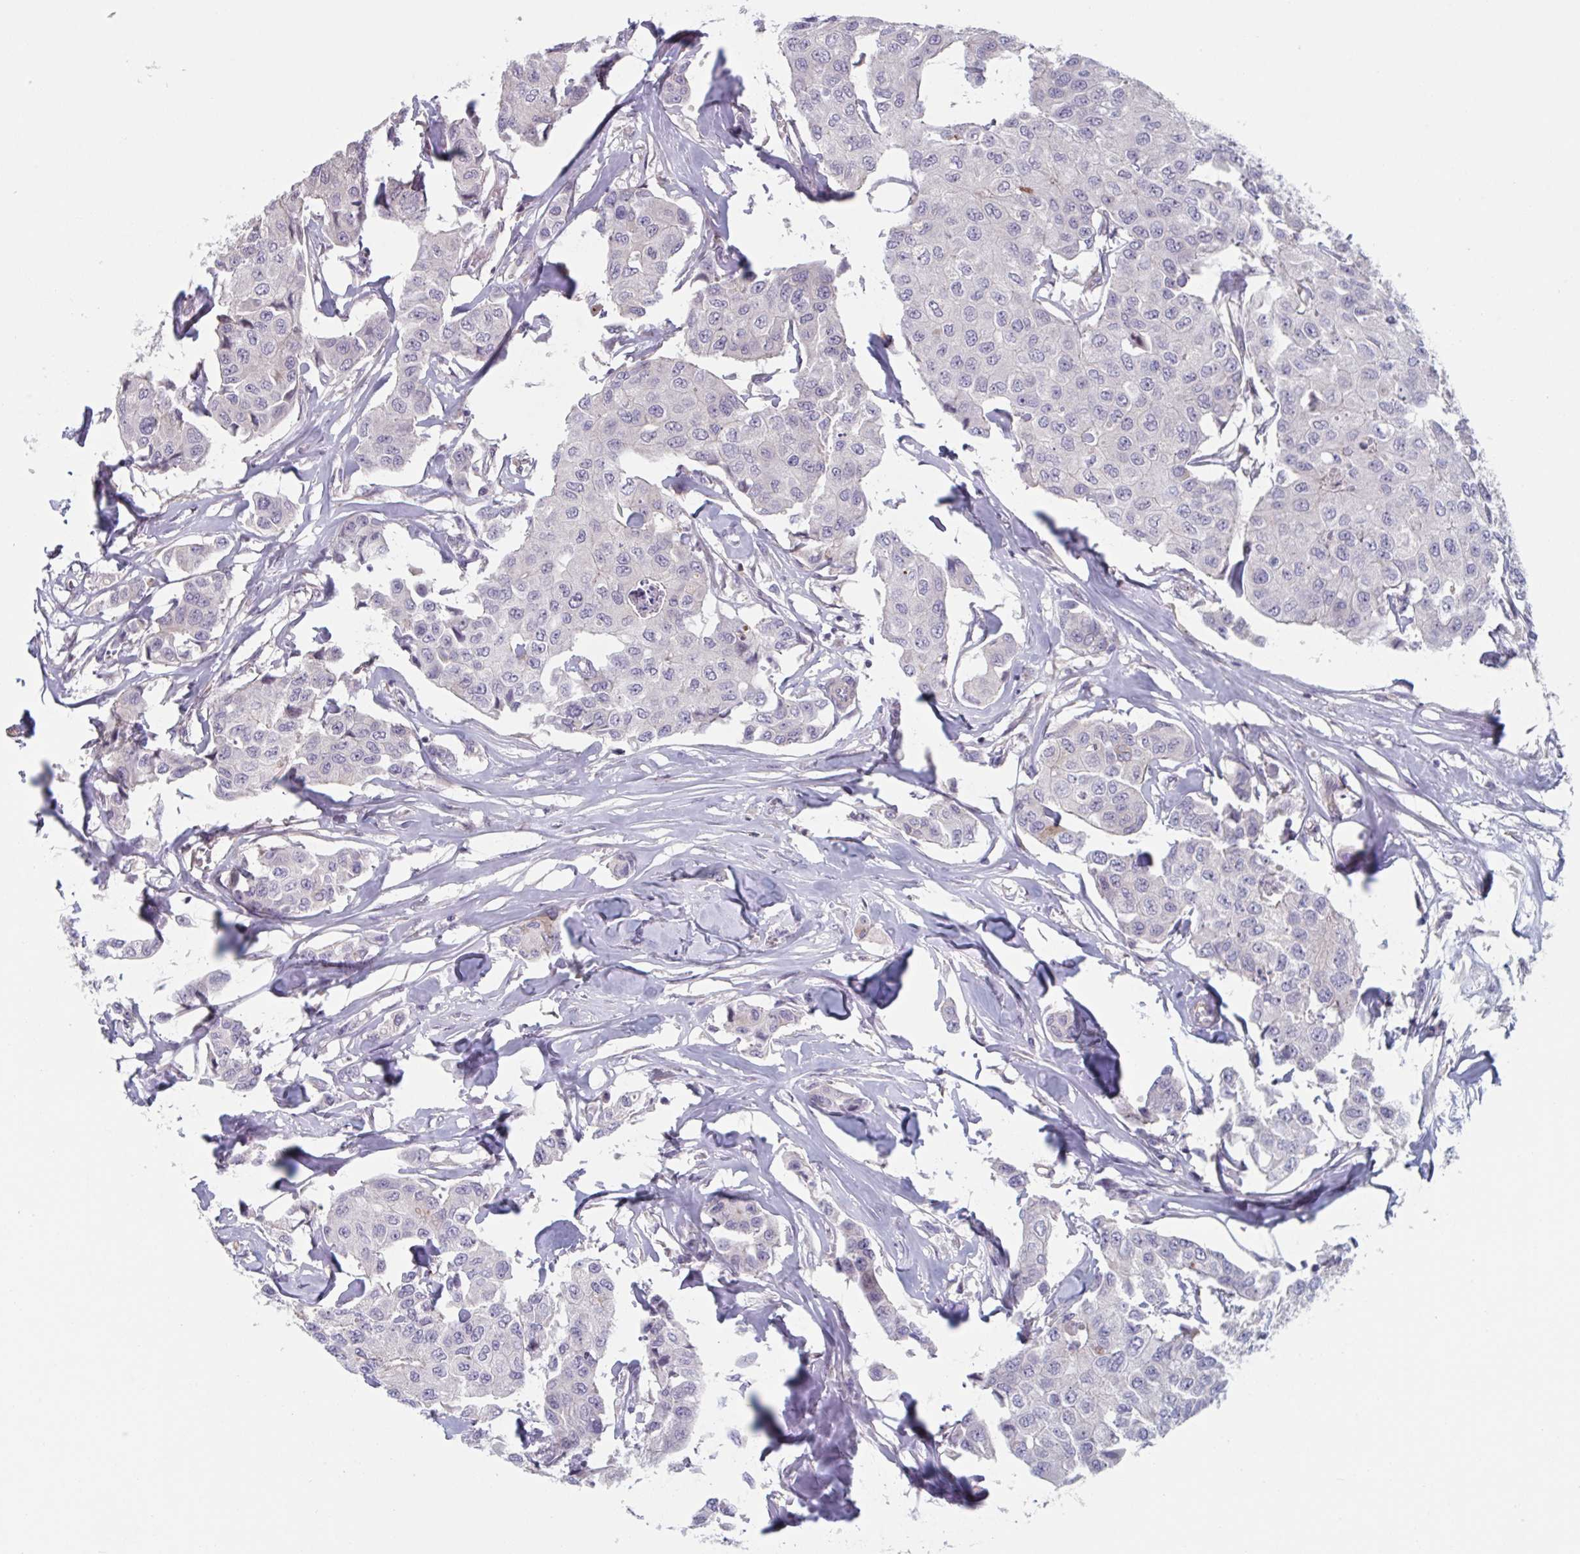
{"staining": {"intensity": "negative", "quantity": "none", "location": "none"}, "tissue": "breast cancer", "cell_type": "Tumor cells", "image_type": "cancer", "snomed": [{"axis": "morphology", "description": "Duct carcinoma"}, {"axis": "topography", "description": "Breast"}, {"axis": "topography", "description": "Lymph node"}], "caption": "This is an immunohistochemistry (IHC) image of human breast cancer. There is no positivity in tumor cells.", "gene": "TNFSF10", "patient": {"sex": "female", "age": 80}}